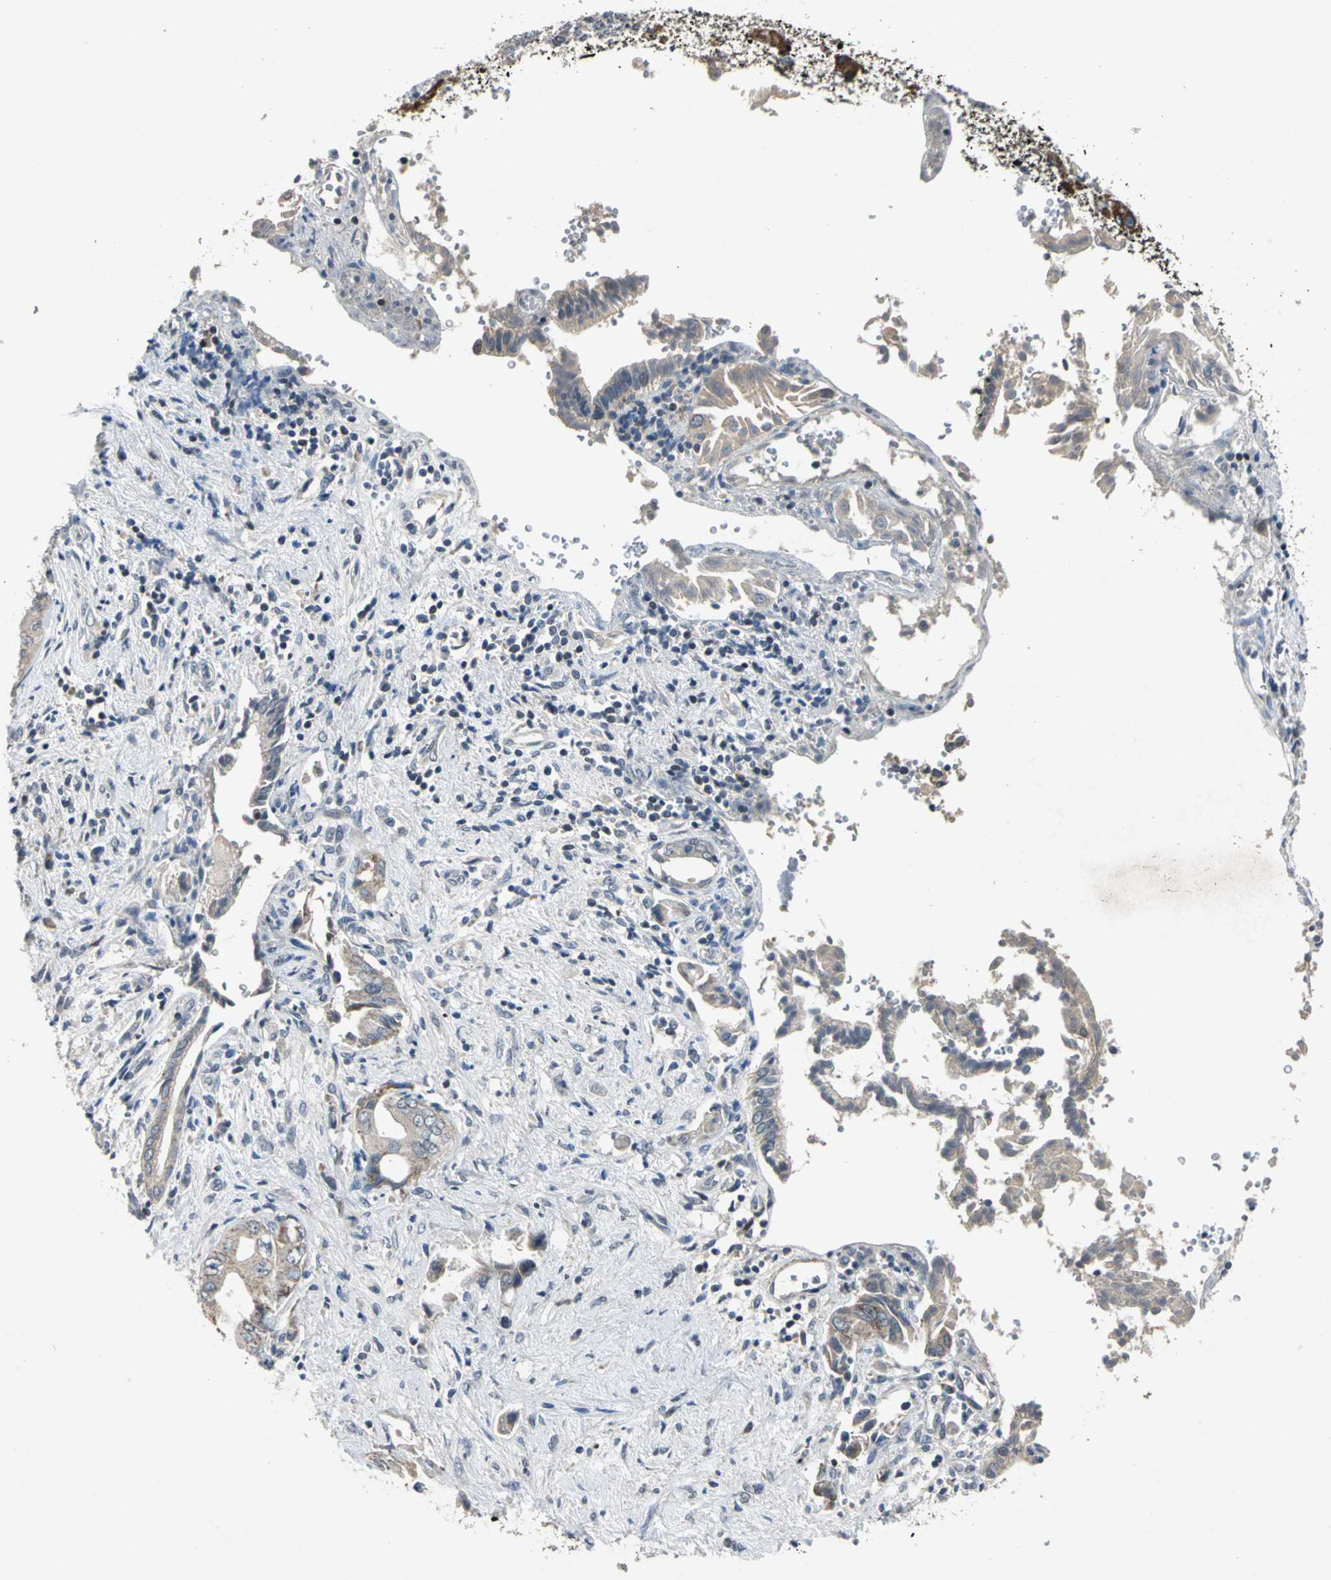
{"staining": {"intensity": "weak", "quantity": ">75%", "location": "cytoplasmic/membranous"}, "tissue": "liver cancer", "cell_type": "Tumor cells", "image_type": "cancer", "snomed": [{"axis": "morphology", "description": "Cholangiocarcinoma"}, {"axis": "topography", "description": "Liver"}], "caption": "DAB (3,3'-diaminobenzidine) immunohistochemical staining of cholangiocarcinoma (liver) reveals weak cytoplasmic/membranous protein expression in about >75% of tumor cells. Using DAB (brown) and hematoxylin (blue) stains, captured at high magnification using brightfield microscopy.", "gene": "JADE3", "patient": {"sex": "male", "age": 58}}